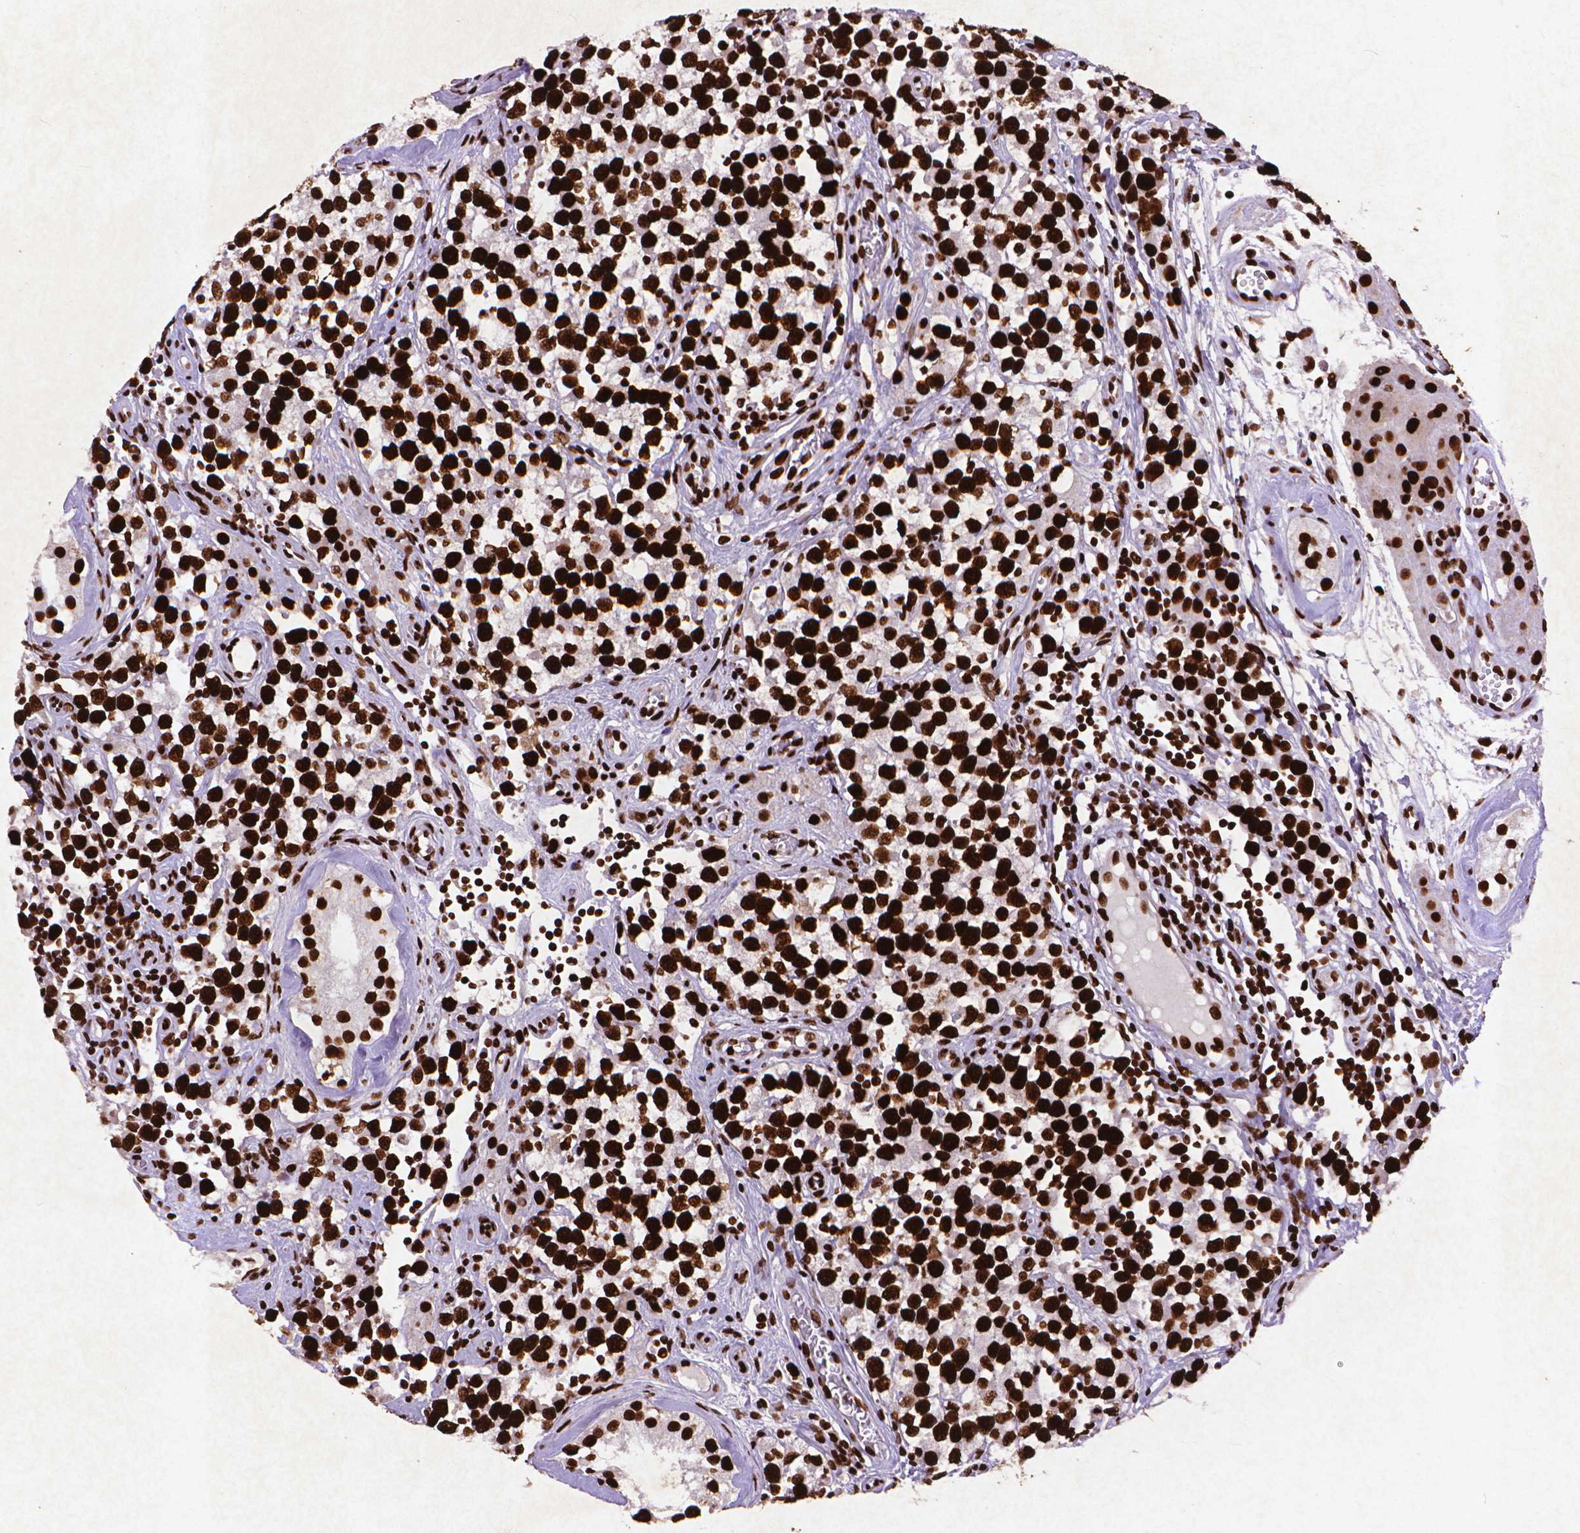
{"staining": {"intensity": "strong", "quantity": ">75%", "location": "nuclear"}, "tissue": "testis cancer", "cell_type": "Tumor cells", "image_type": "cancer", "snomed": [{"axis": "morphology", "description": "Seminoma, NOS"}, {"axis": "topography", "description": "Testis"}], "caption": "There is high levels of strong nuclear staining in tumor cells of testis cancer, as demonstrated by immunohistochemical staining (brown color).", "gene": "CITED2", "patient": {"sex": "male", "age": 34}}